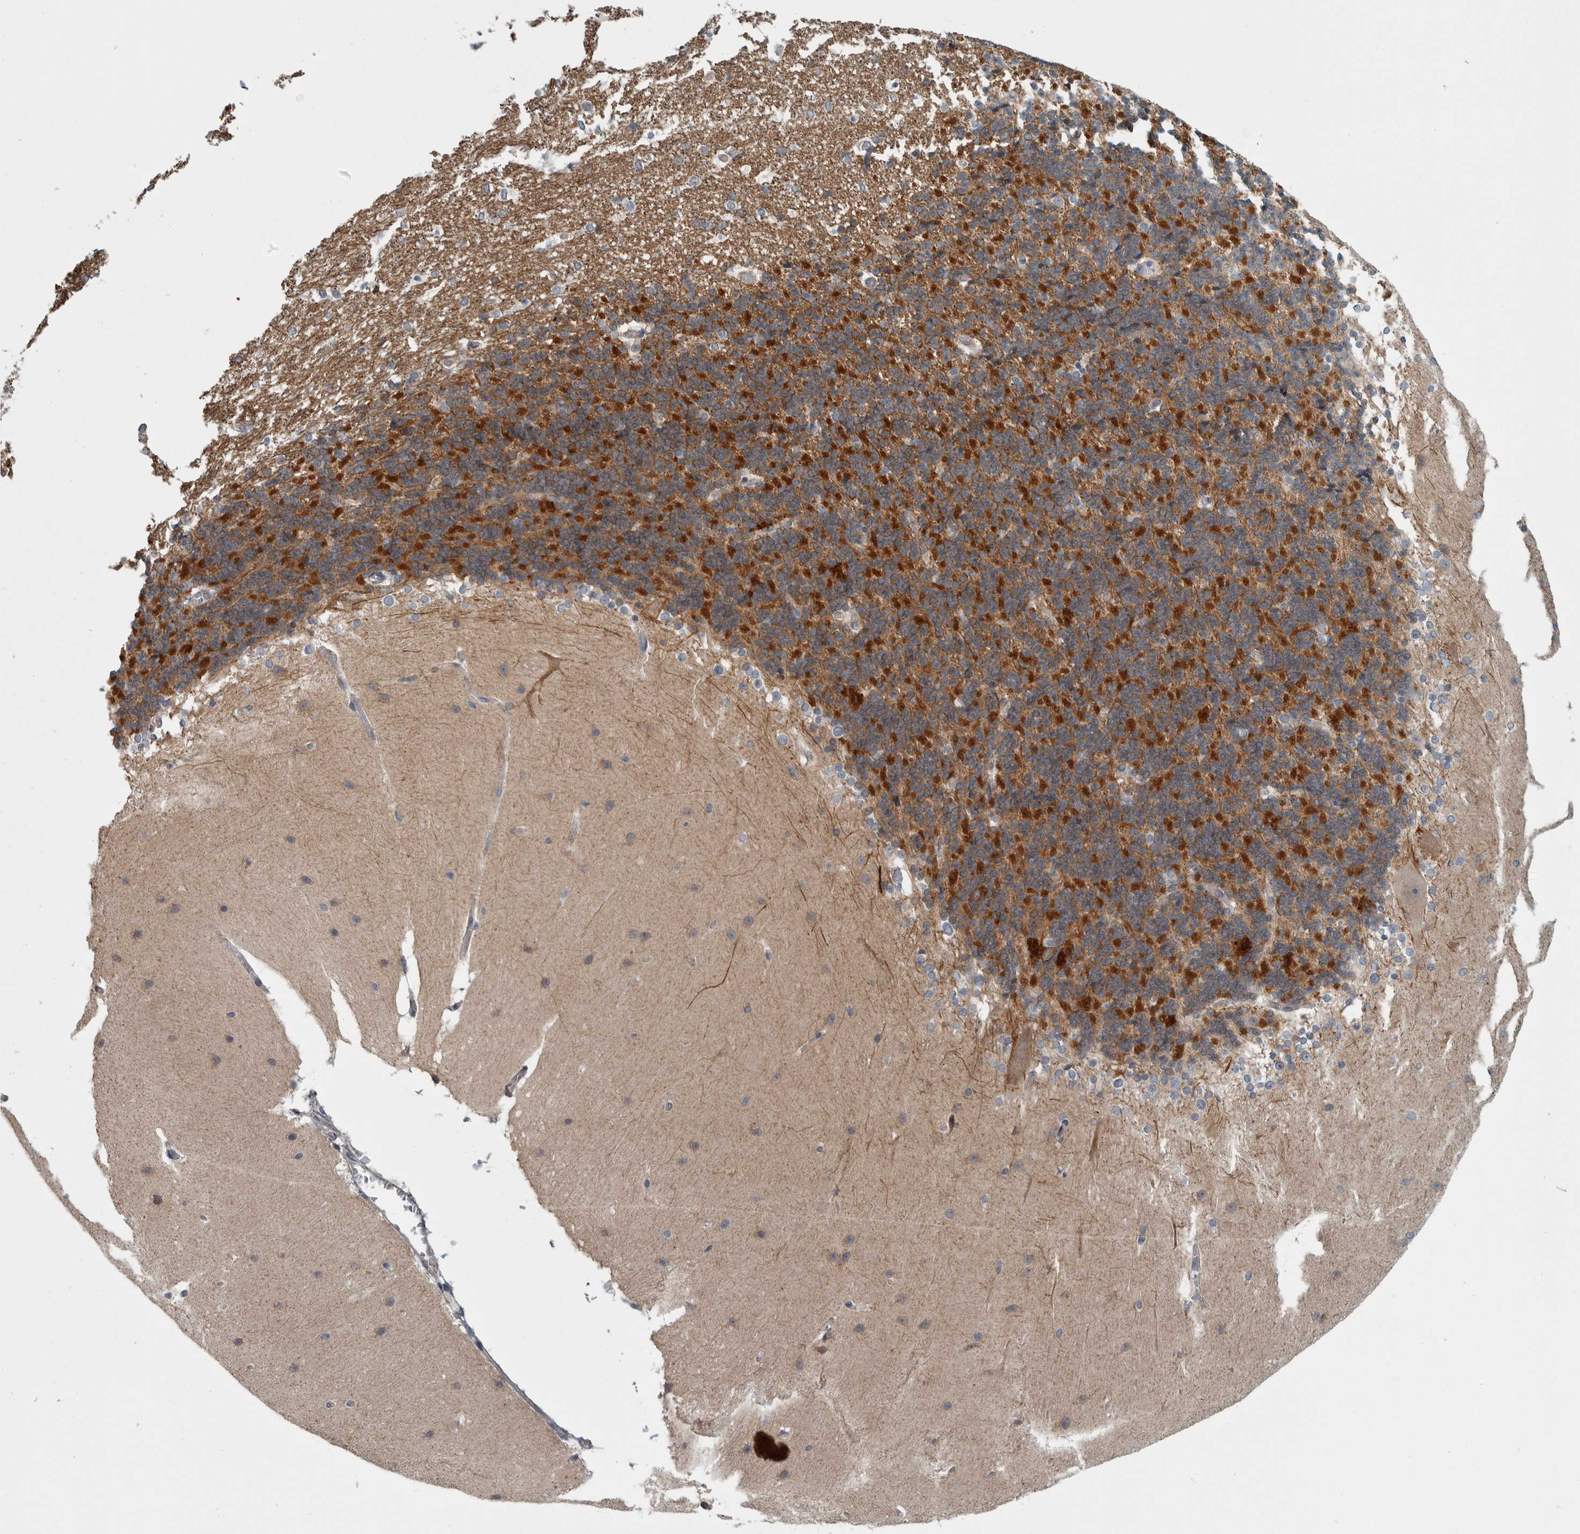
{"staining": {"intensity": "strong", "quantity": "25%-75%", "location": "cytoplasmic/membranous"}, "tissue": "cerebellum", "cell_type": "Cells in granular layer", "image_type": "normal", "snomed": [{"axis": "morphology", "description": "Normal tissue, NOS"}, {"axis": "topography", "description": "Cerebellum"}], "caption": "Normal cerebellum exhibits strong cytoplasmic/membranous staining in about 25%-75% of cells in granular layer, visualized by immunohistochemistry.", "gene": "KCNJ3", "patient": {"sex": "female", "age": 19}}